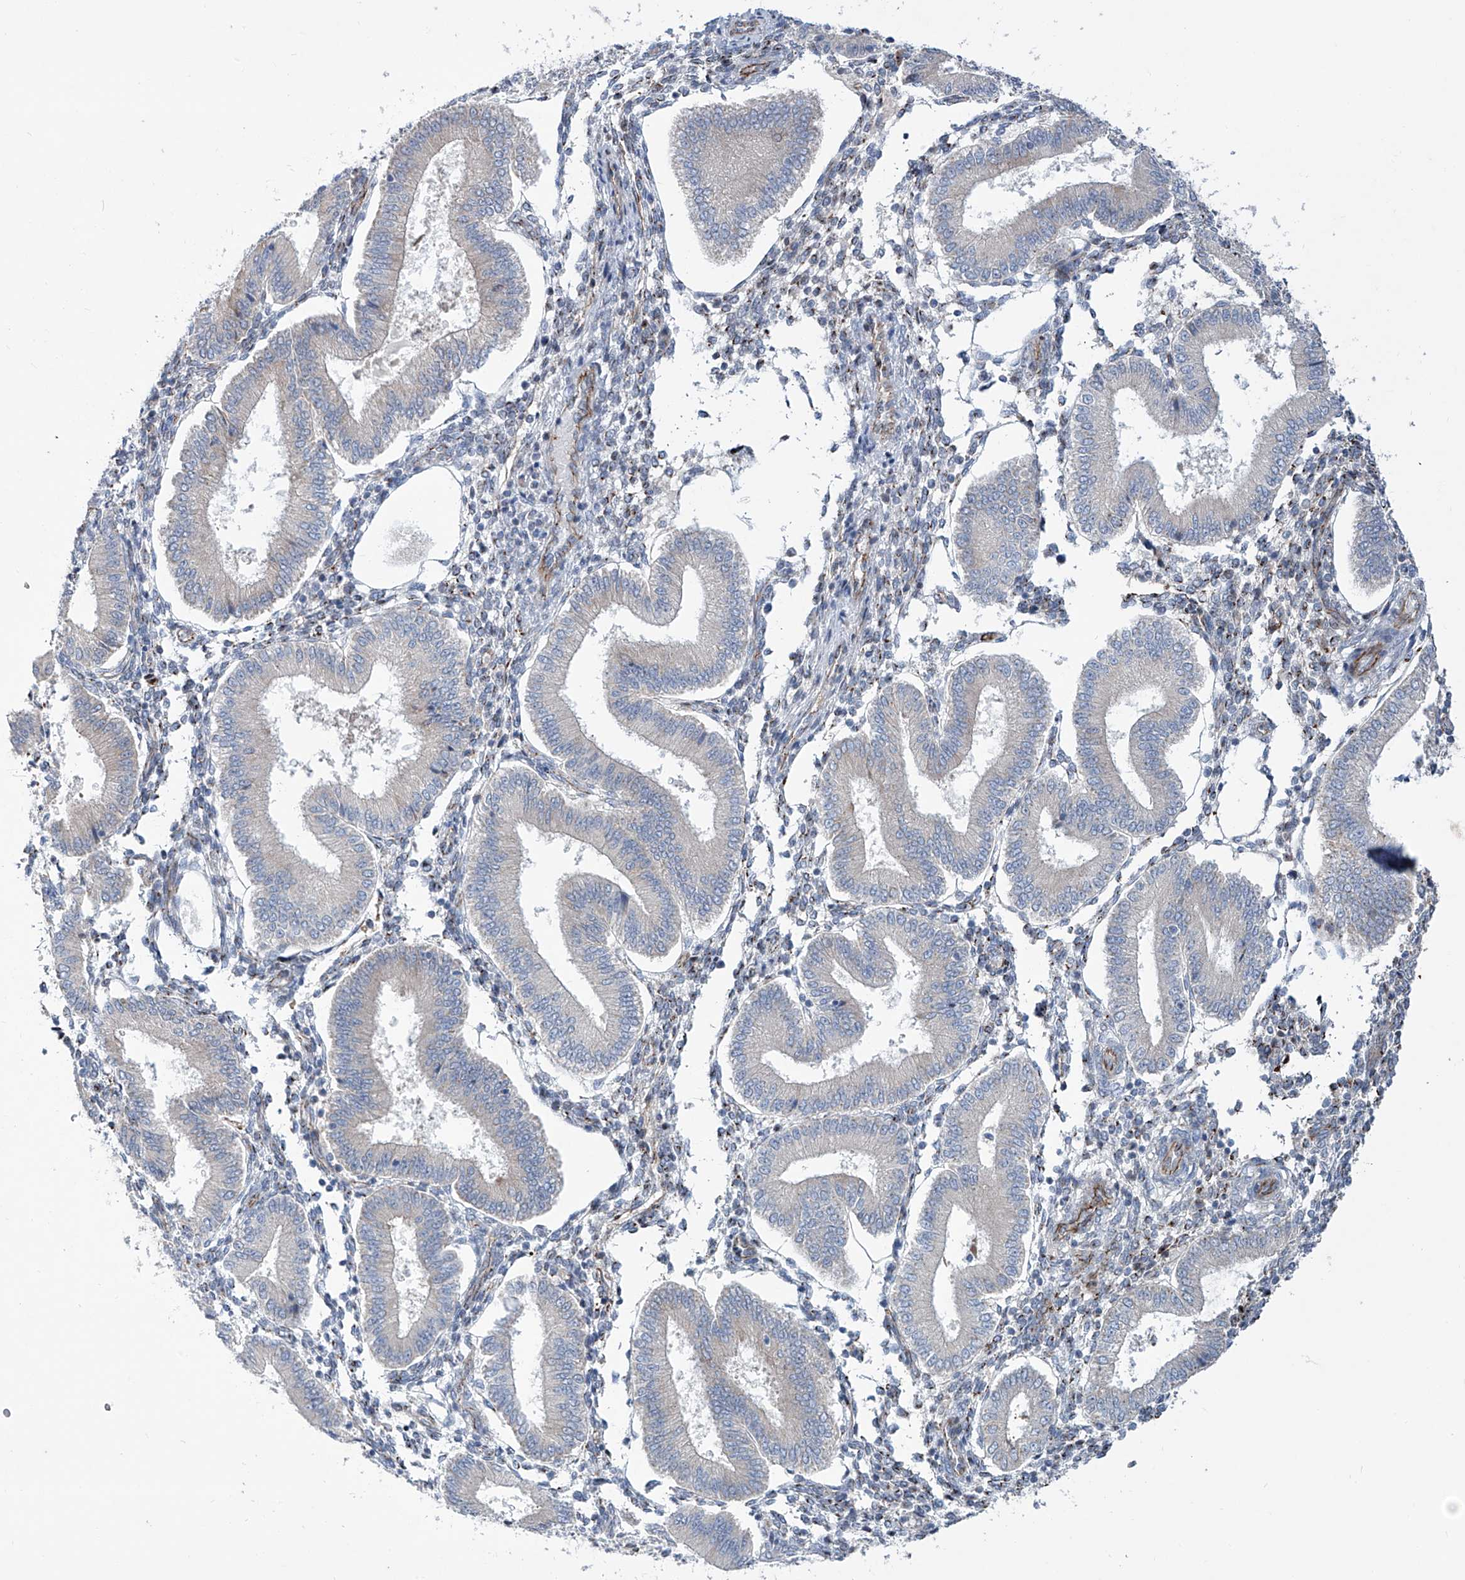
{"staining": {"intensity": "moderate", "quantity": "<25%", "location": "cytoplasmic/membranous"}, "tissue": "endometrium", "cell_type": "Cells in endometrial stroma", "image_type": "normal", "snomed": [{"axis": "morphology", "description": "Normal tissue, NOS"}, {"axis": "topography", "description": "Endometrium"}], "caption": "This micrograph displays benign endometrium stained with immunohistochemistry (IHC) to label a protein in brown. The cytoplasmic/membranous of cells in endometrial stroma show moderate positivity for the protein. Nuclei are counter-stained blue.", "gene": "CDH5", "patient": {"sex": "female", "age": 39}}